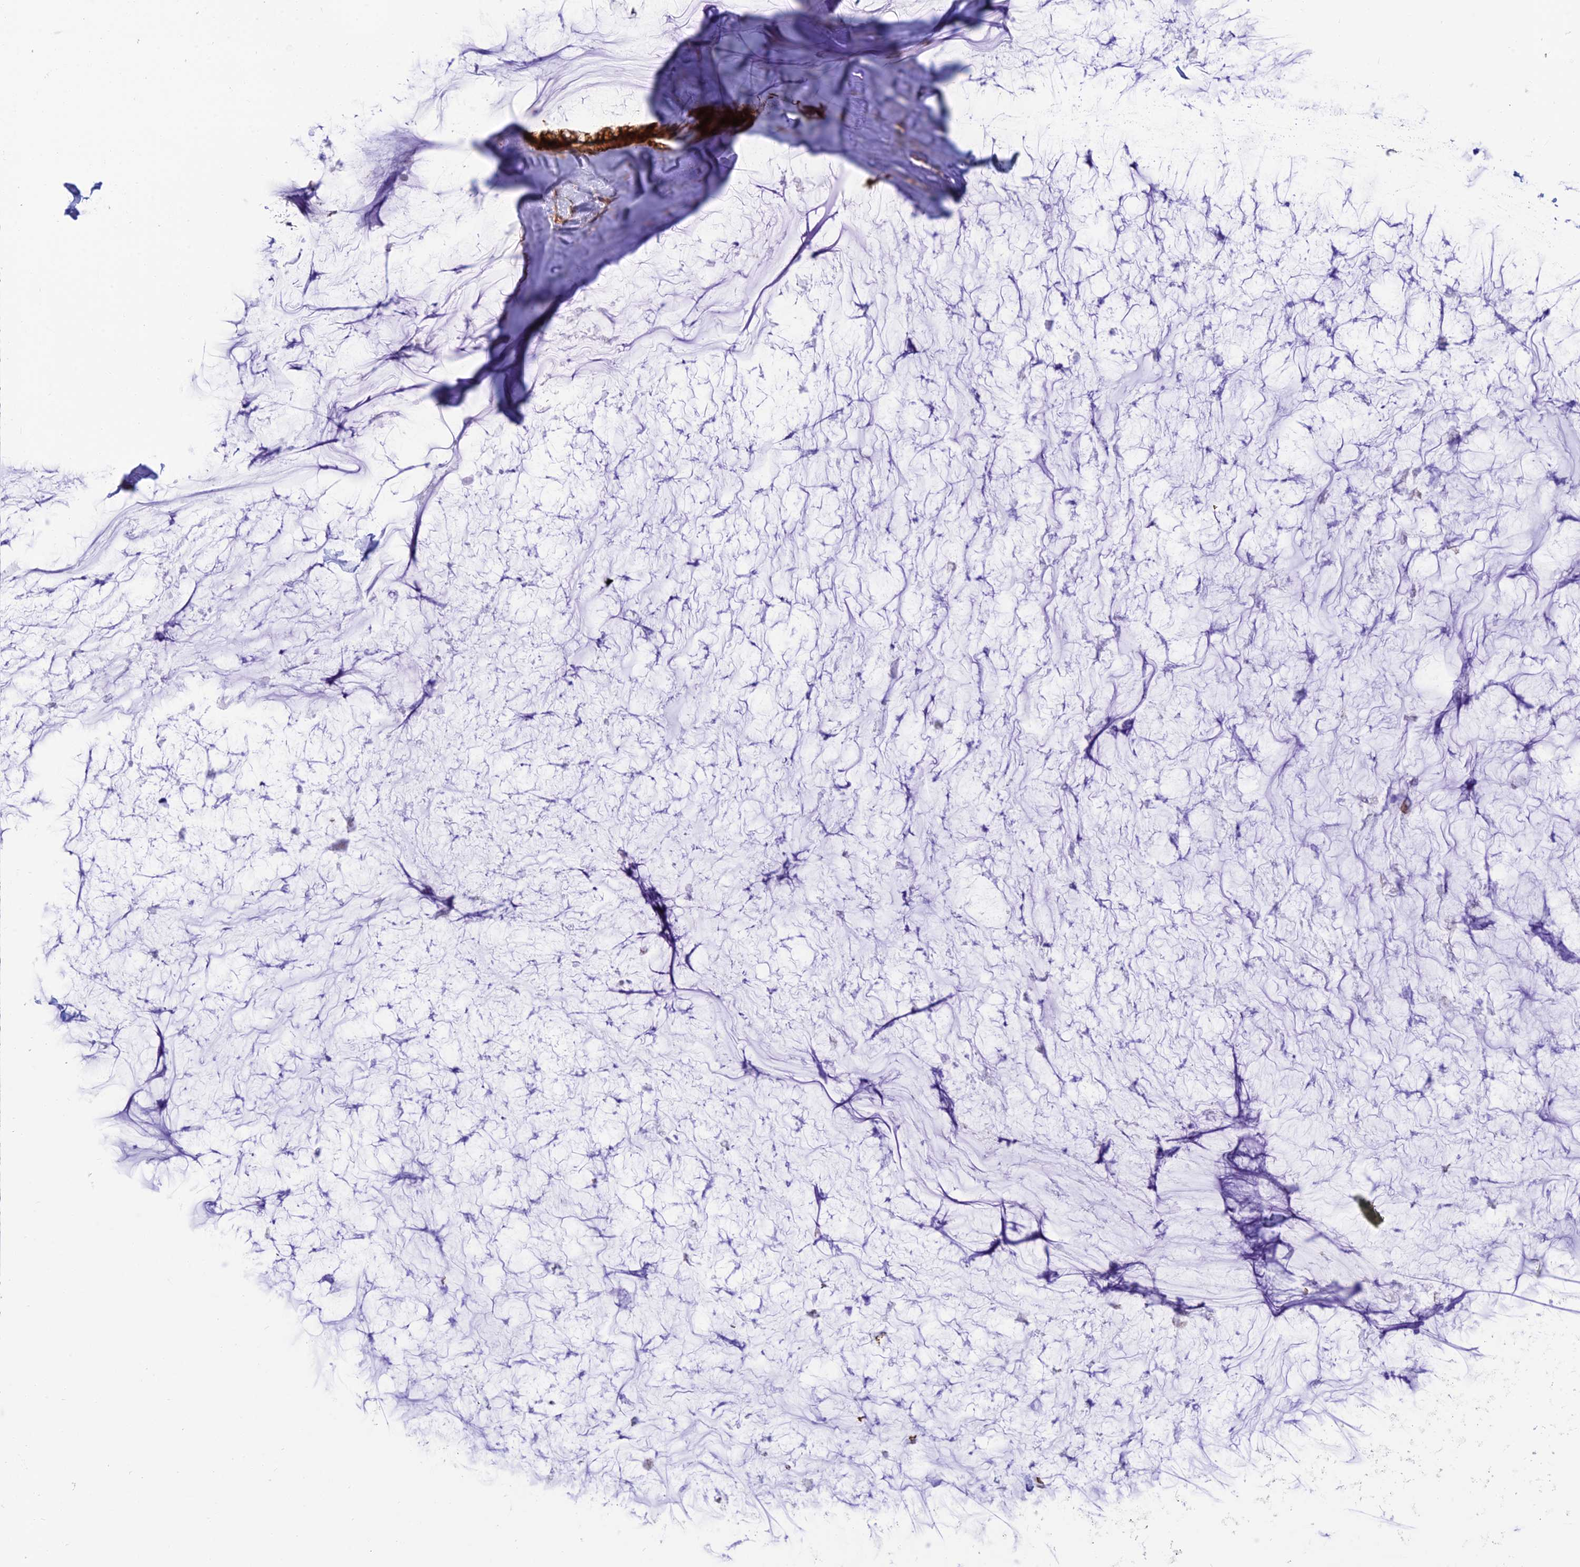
{"staining": {"intensity": "strong", "quantity": ">75%", "location": "cytoplasmic/membranous"}, "tissue": "ovarian cancer", "cell_type": "Tumor cells", "image_type": "cancer", "snomed": [{"axis": "morphology", "description": "Cystadenocarcinoma, mucinous, NOS"}, {"axis": "topography", "description": "Ovary"}], "caption": "DAB (3,3'-diaminobenzidine) immunohistochemical staining of ovarian mucinous cystadenocarcinoma reveals strong cytoplasmic/membranous protein positivity in about >75% of tumor cells.", "gene": "GOLGA3", "patient": {"sex": "female", "age": 39}}